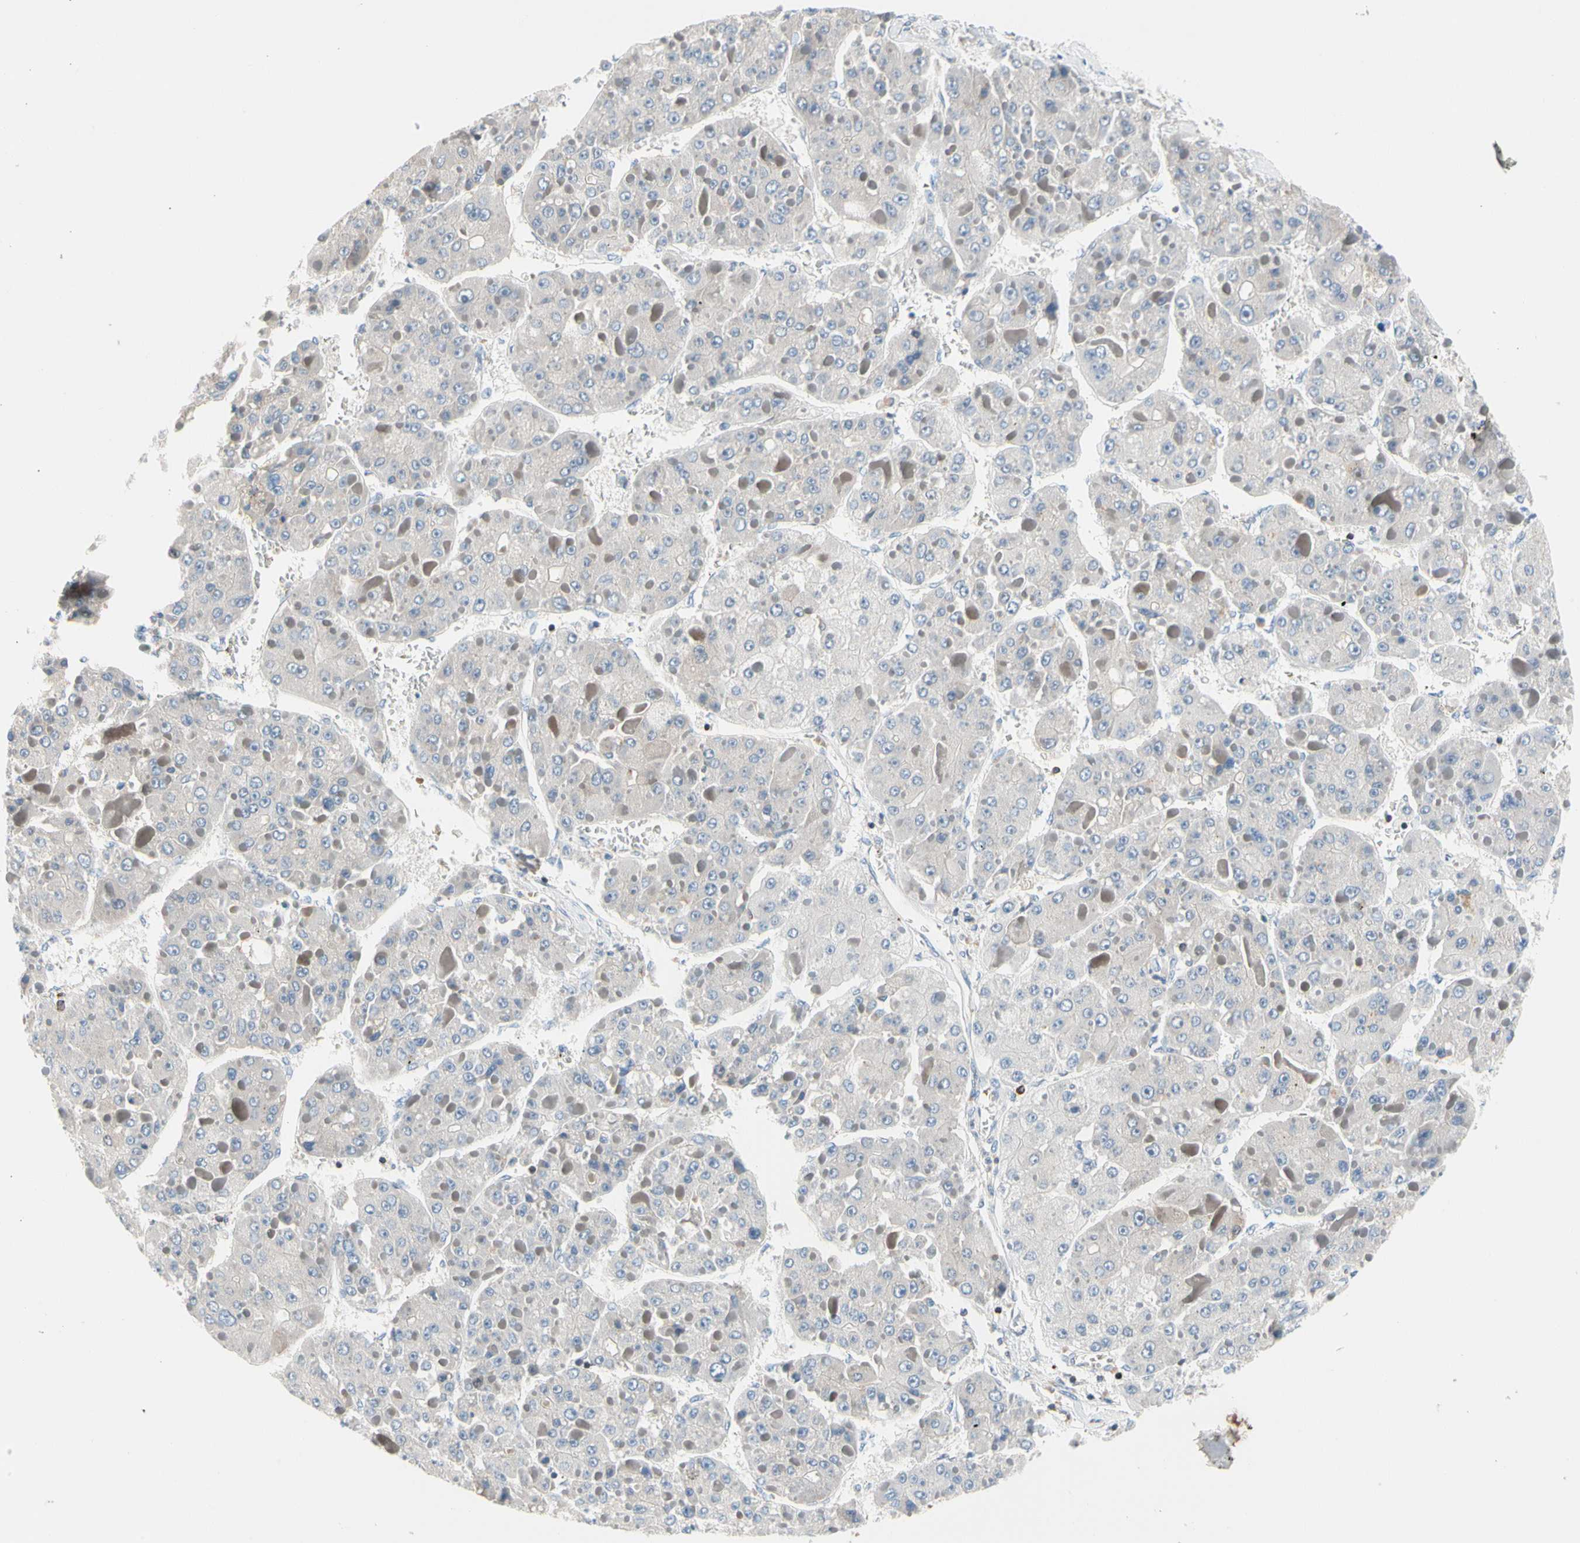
{"staining": {"intensity": "negative", "quantity": "none", "location": "none"}, "tissue": "liver cancer", "cell_type": "Tumor cells", "image_type": "cancer", "snomed": [{"axis": "morphology", "description": "Carcinoma, Hepatocellular, NOS"}, {"axis": "topography", "description": "Liver"}], "caption": "Immunohistochemical staining of human hepatocellular carcinoma (liver) shows no significant staining in tumor cells.", "gene": "MAP3K3", "patient": {"sex": "female", "age": 73}}